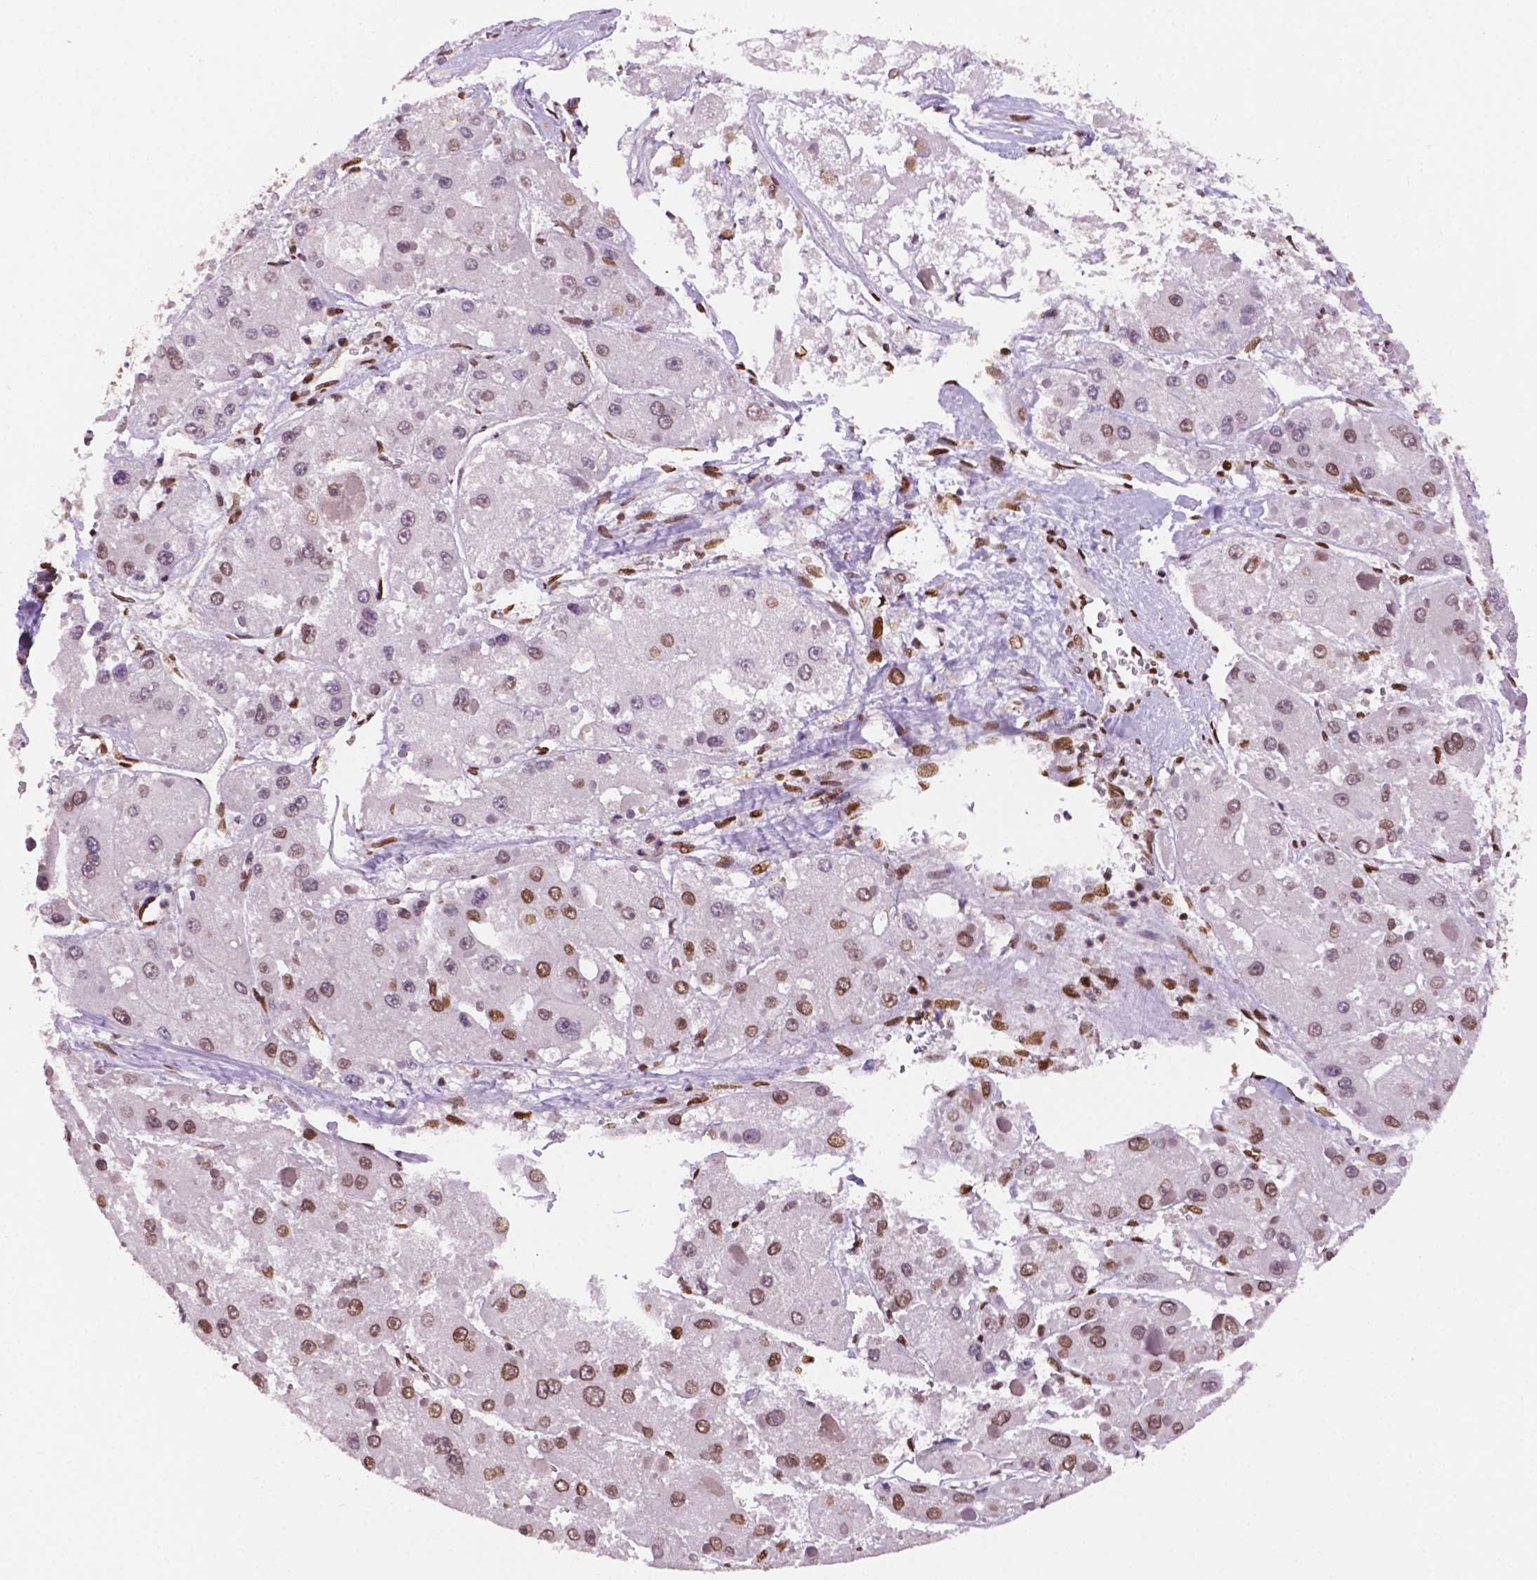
{"staining": {"intensity": "weak", "quantity": "<25%", "location": "nuclear"}, "tissue": "liver cancer", "cell_type": "Tumor cells", "image_type": "cancer", "snomed": [{"axis": "morphology", "description": "Carcinoma, Hepatocellular, NOS"}, {"axis": "topography", "description": "Liver"}], "caption": "IHC of human liver cancer (hepatocellular carcinoma) demonstrates no positivity in tumor cells. Brightfield microscopy of immunohistochemistry (IHC) stained with DAB (3,3'-diaminobenzidine) (brown) and hematoxylin (blue), captured at high magnification.", "gene": "MLH1", "patient": {"sex": "female", "age": 73}}